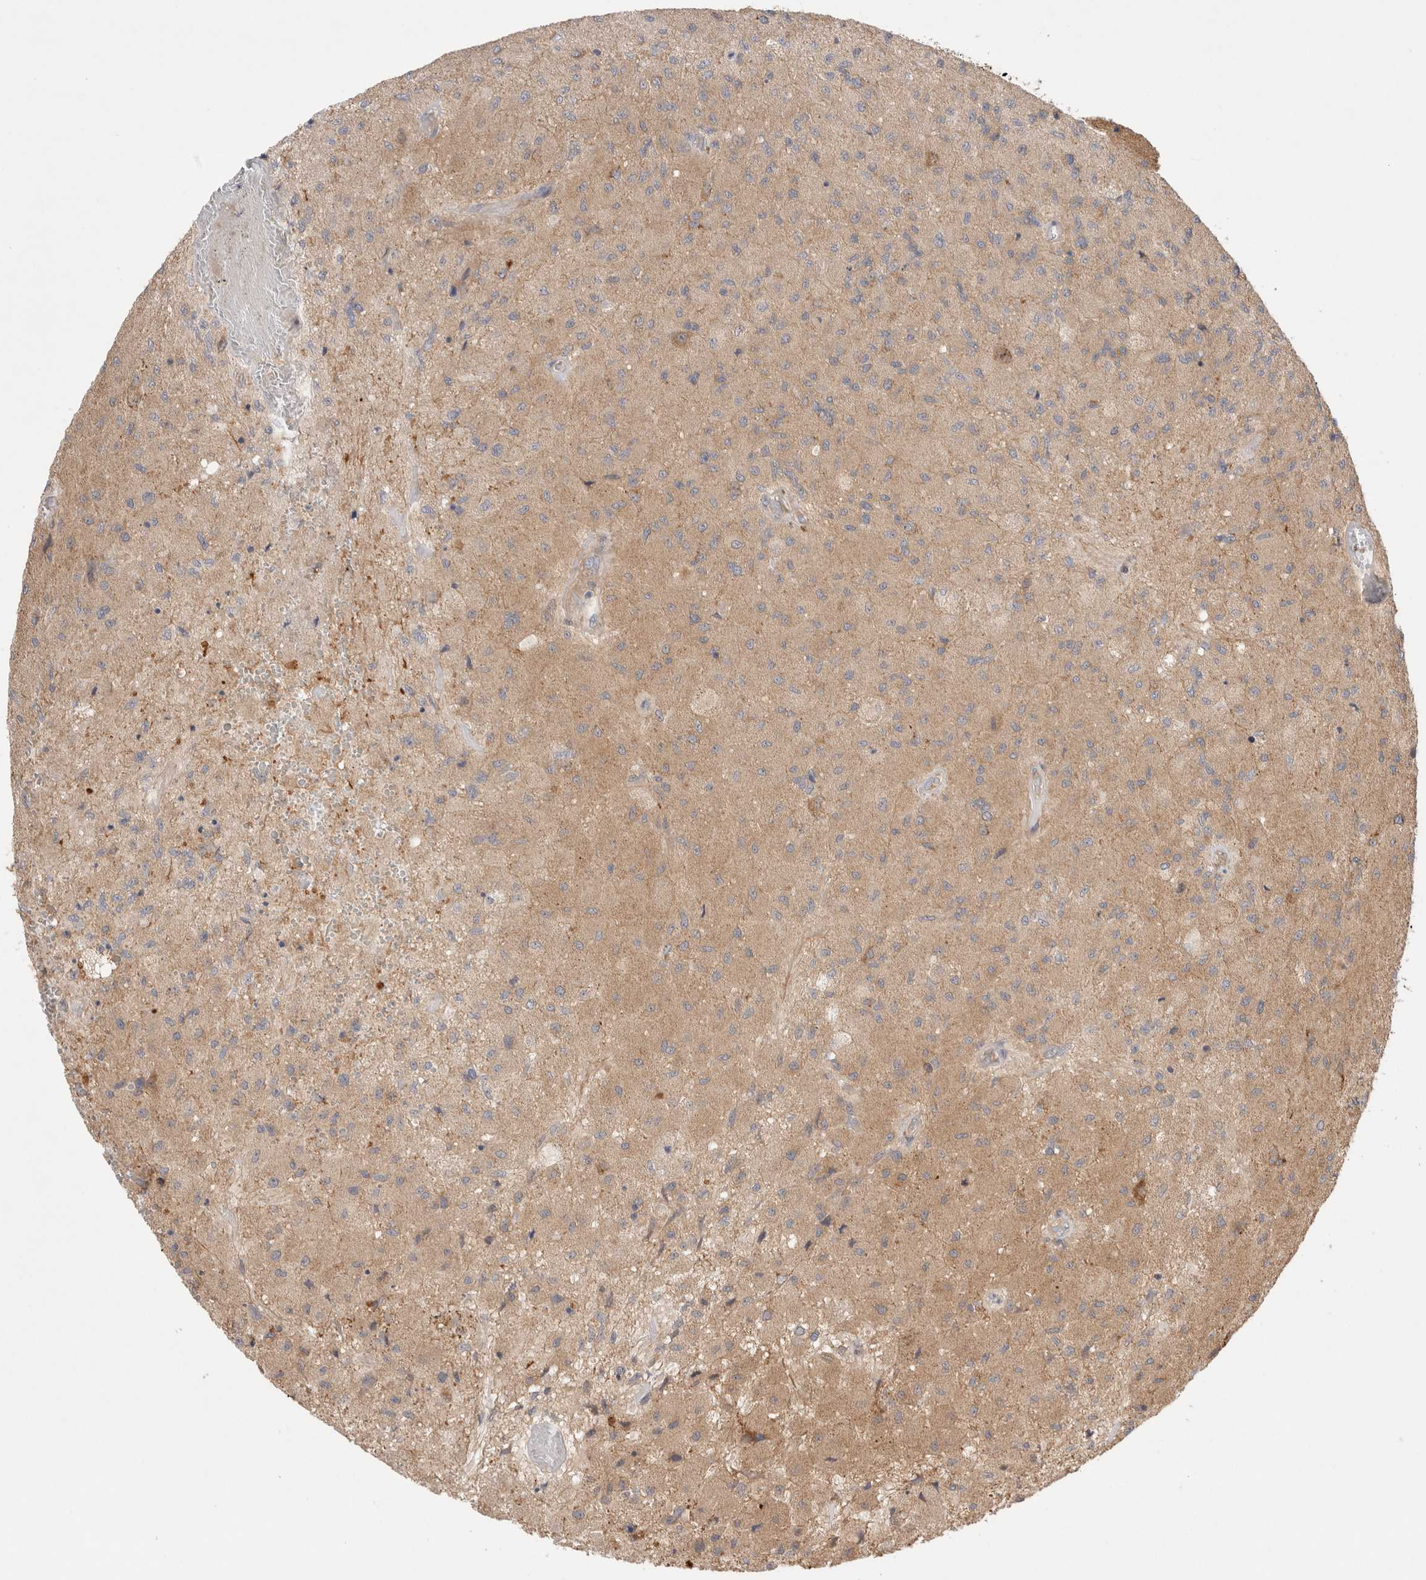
{"staining": {"intensity": "weak", "quantity": ">75%", "location": "cytoplasmic/membranous"}, "tissue": "glioma", "cell_type": "Tumor cells", "image_type": "cancer", "snomed": [{"axis": "morphology", "description": "Normal tissue, NOS"}, {"axis": "morphology", "description": "Glioma, malignant, High grade"}, {"axis": "topography", "description": "Cerebral cortex"}], "caption": "Protein expression analysis of human high-grade glioma (malignant) reveals weak cytoplasmic/membranous staining in approximately >75% of tumor cells. (IHC, brightfield microscopy, high magnification).", "gene": "VPS28", "patient": {"sex": "male", "age": 77}}